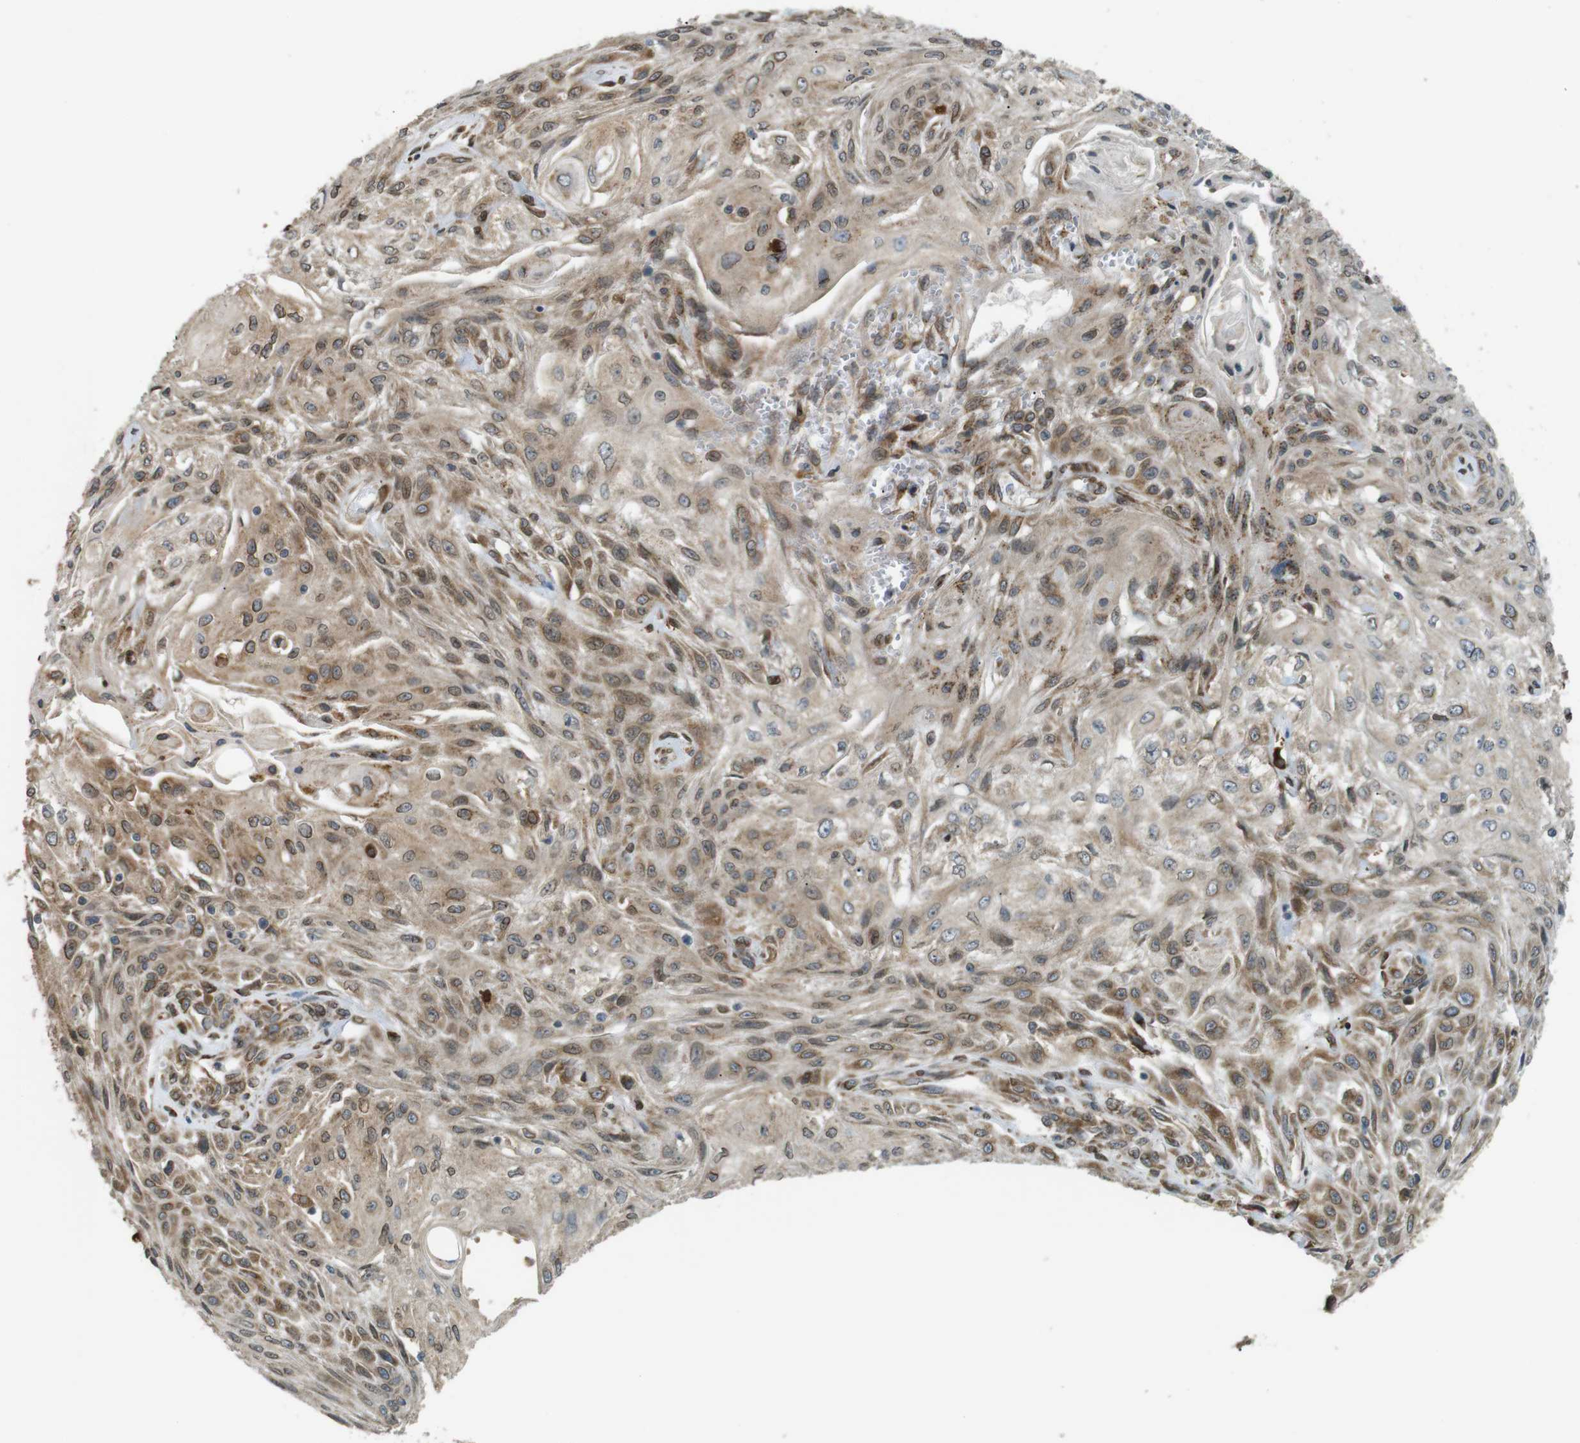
{"staining": {"intensity": "moderate", "quantity": "25%-75%", "location": "cytoplasmic/membranous,nuclear"}, "tissue": "skin cancer", "cell_type": "Tumor cells", "image_type": "cancer", "snomed": [{"axis": "morphology", "description": "Squamous cell carcinoma, NOS"}, {"axis": "topography", "description": "Skin"}], "caption": "A brown stain shows moderate cytoplasmic/membranous and nuclear positivity of a protein in squamous cell carcinoma (skin) tumor cells. (IHC, brightfield microscopy, high magnification).", "gene": "TMED4", "patient": {"sex": "male", "age": 75}}